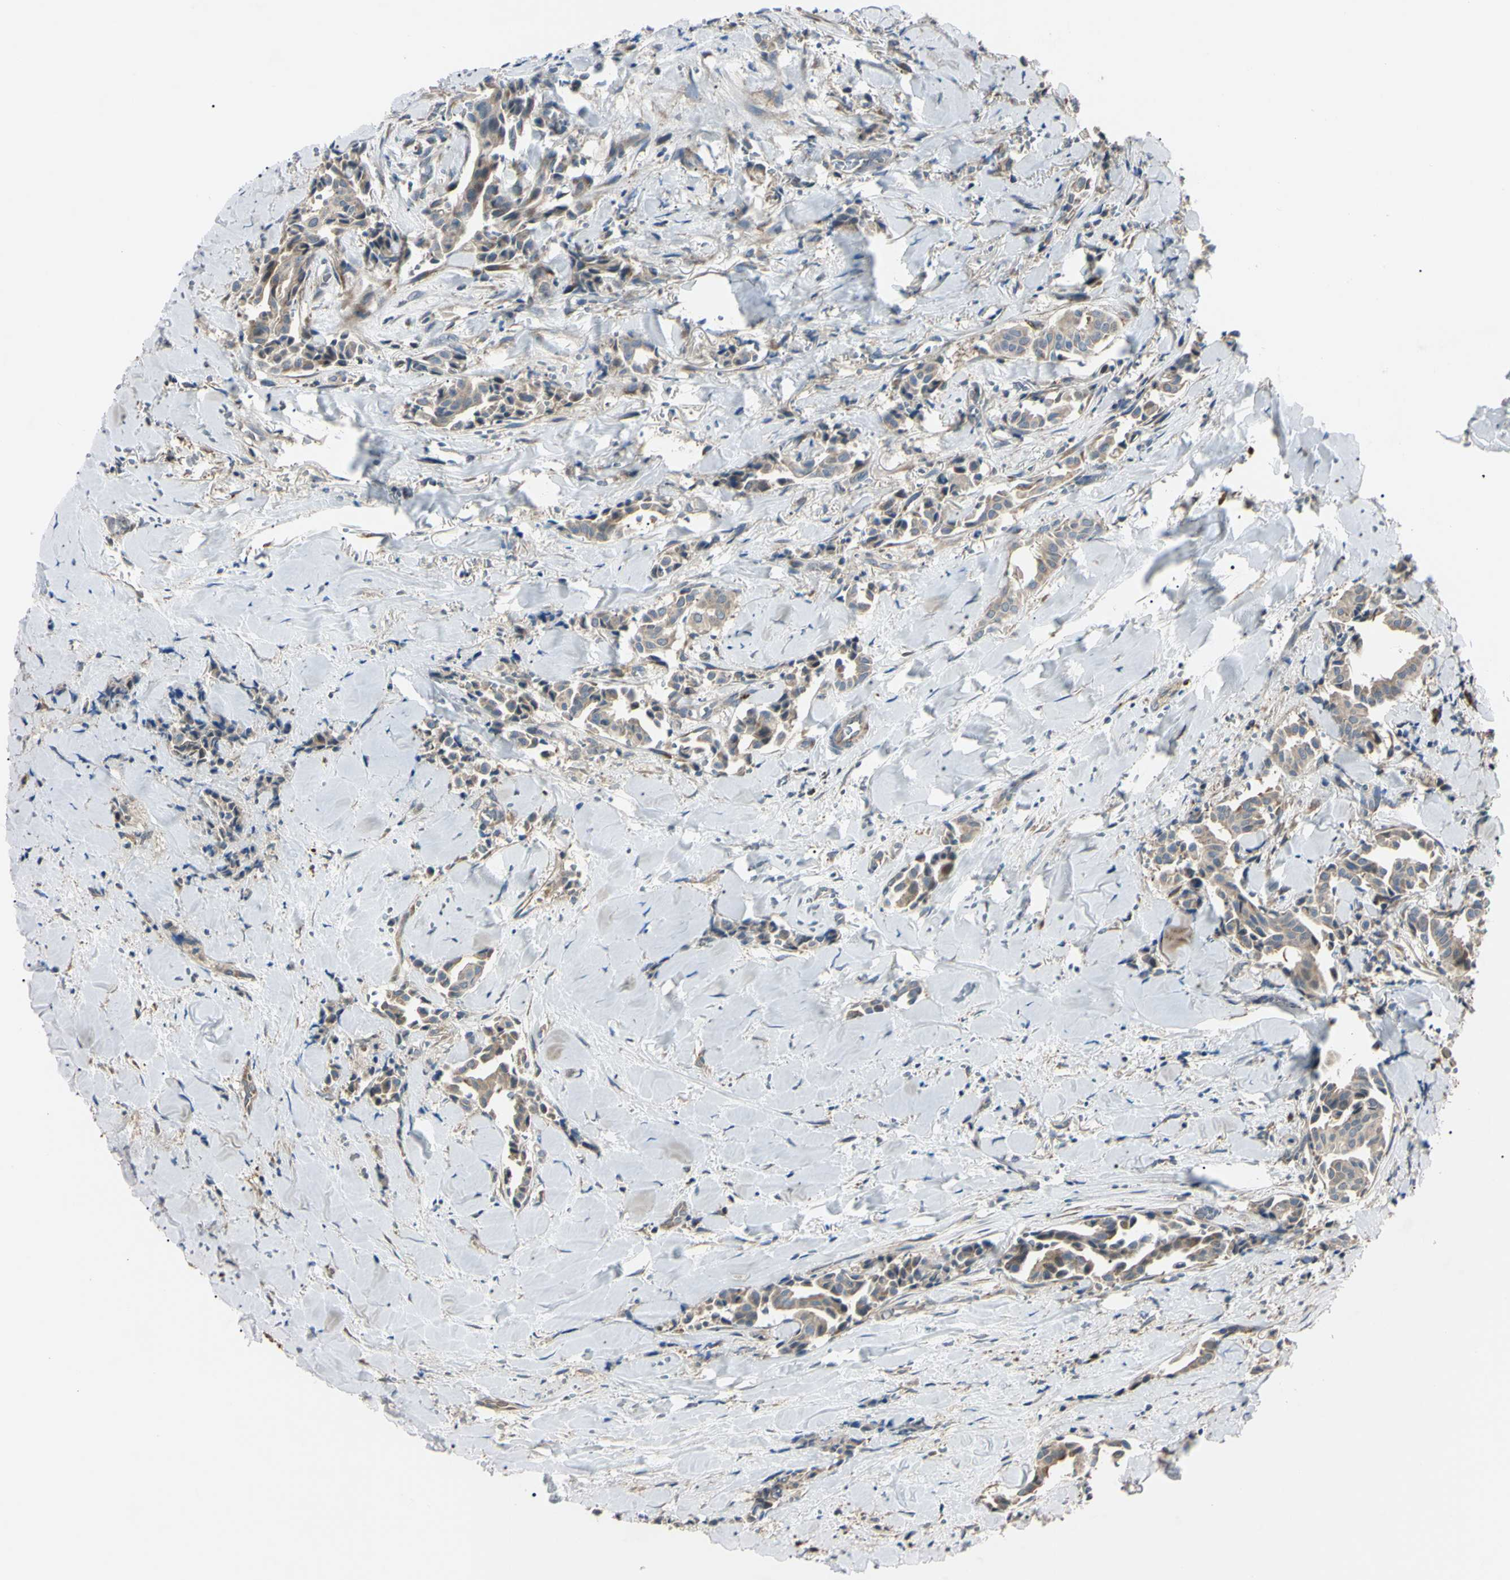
{"staining": {"intensity": "weak", "quantity": ">75%", "location": "cytoplasmic/membranous"}, "tissue": "head and neck cancer", "cell_type": "Tumor cells", "image_type": "cancer", "snomed": [{"axis": "morphology", "description": "Adenocarcinoma, NOS"}, {"axis": "topography", "description": "Salivary gland"}, {"axis": "topography", "description": "Head-Neck"}], "caption": "Immunohistochemistry (IHC) staining of head and neck adenocarcinoma, which exhibits low levels of weak cytoplasmic/membranous staining in approximately >75% of tumor cells indicating weak cytoplasmic/membranous protein positivity. The staining was performed using DAB (brown) for protein detection and nuclei were counterstained in hematoxylin (blue).", "gene": "EIF5A", "patient": {"sex": "female", "age": 59}}